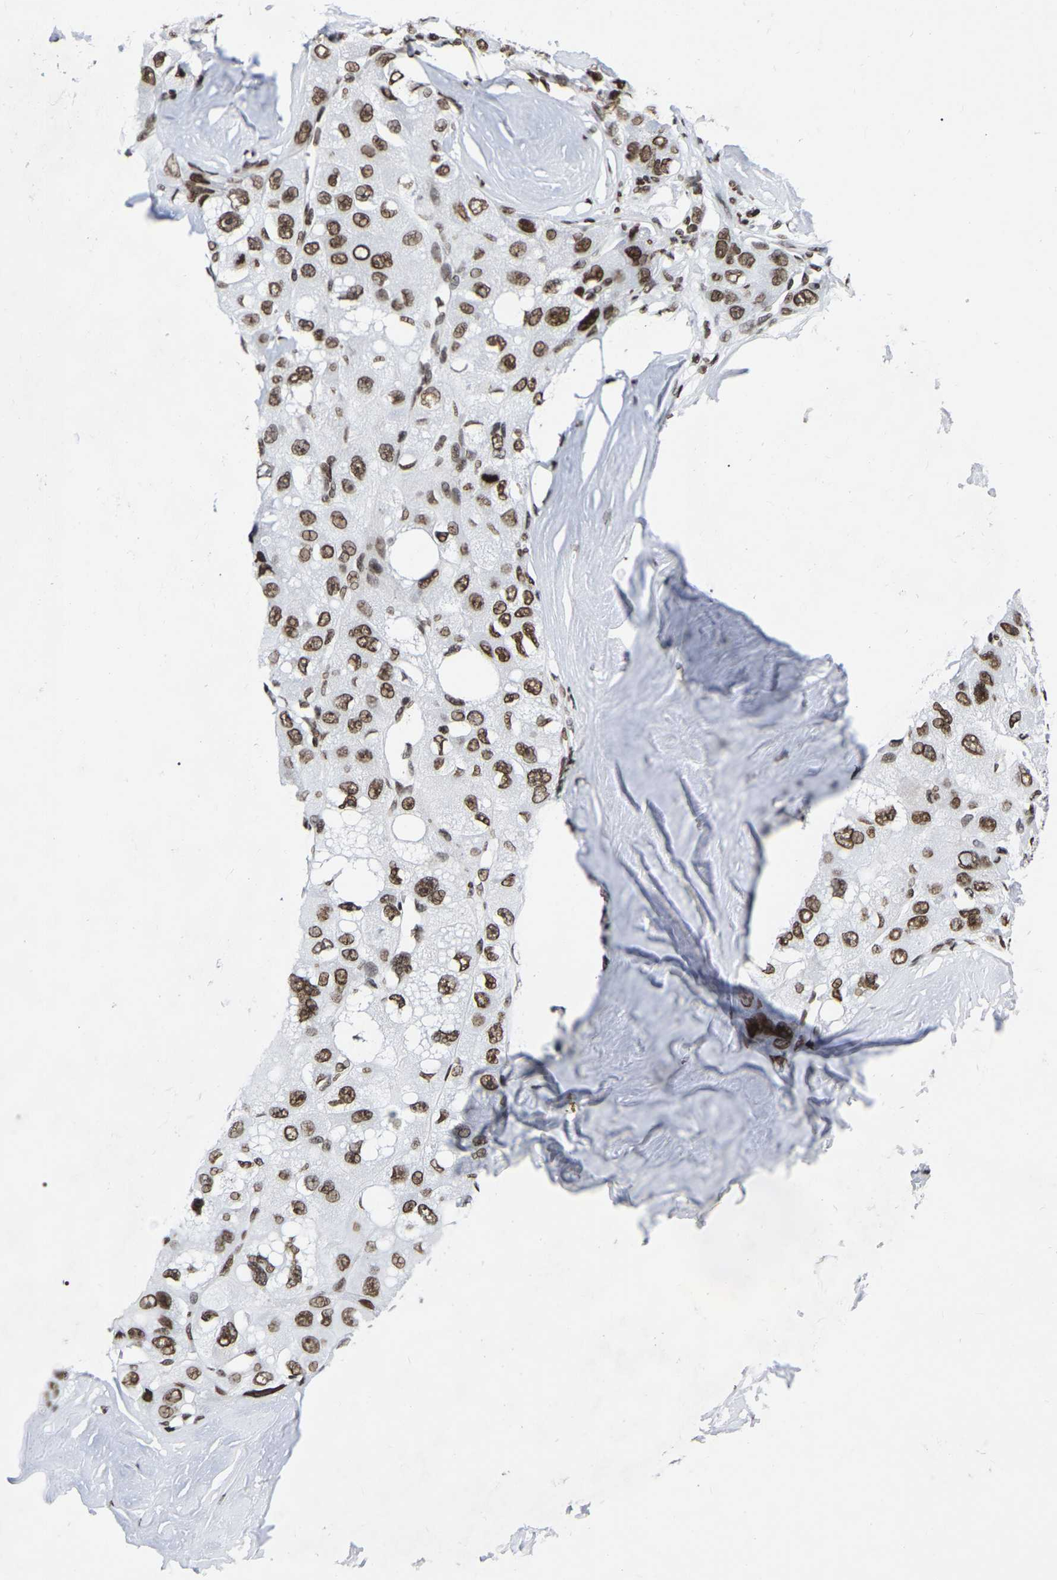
{"staining": {"intensity": "moderate", "quantity": ">75%", "location": "nuclear"}, "tissue": "liver cancer", "cell_type": "Tumor cells", "image_type": "cancer", "snomed": [{"axis": "morphology", "description": "Carcinoma, Hepatocellular, NOS"}, {"axis": "topography", "description": "Liver"}], "caption": "Tumor cells exhibit medium levels of moderate nuclear expression in about >75% of cells in human liver hepatocellular carcinoma.", "gene": "PRCC", "patient": {"sex": "male", "age": 80}}